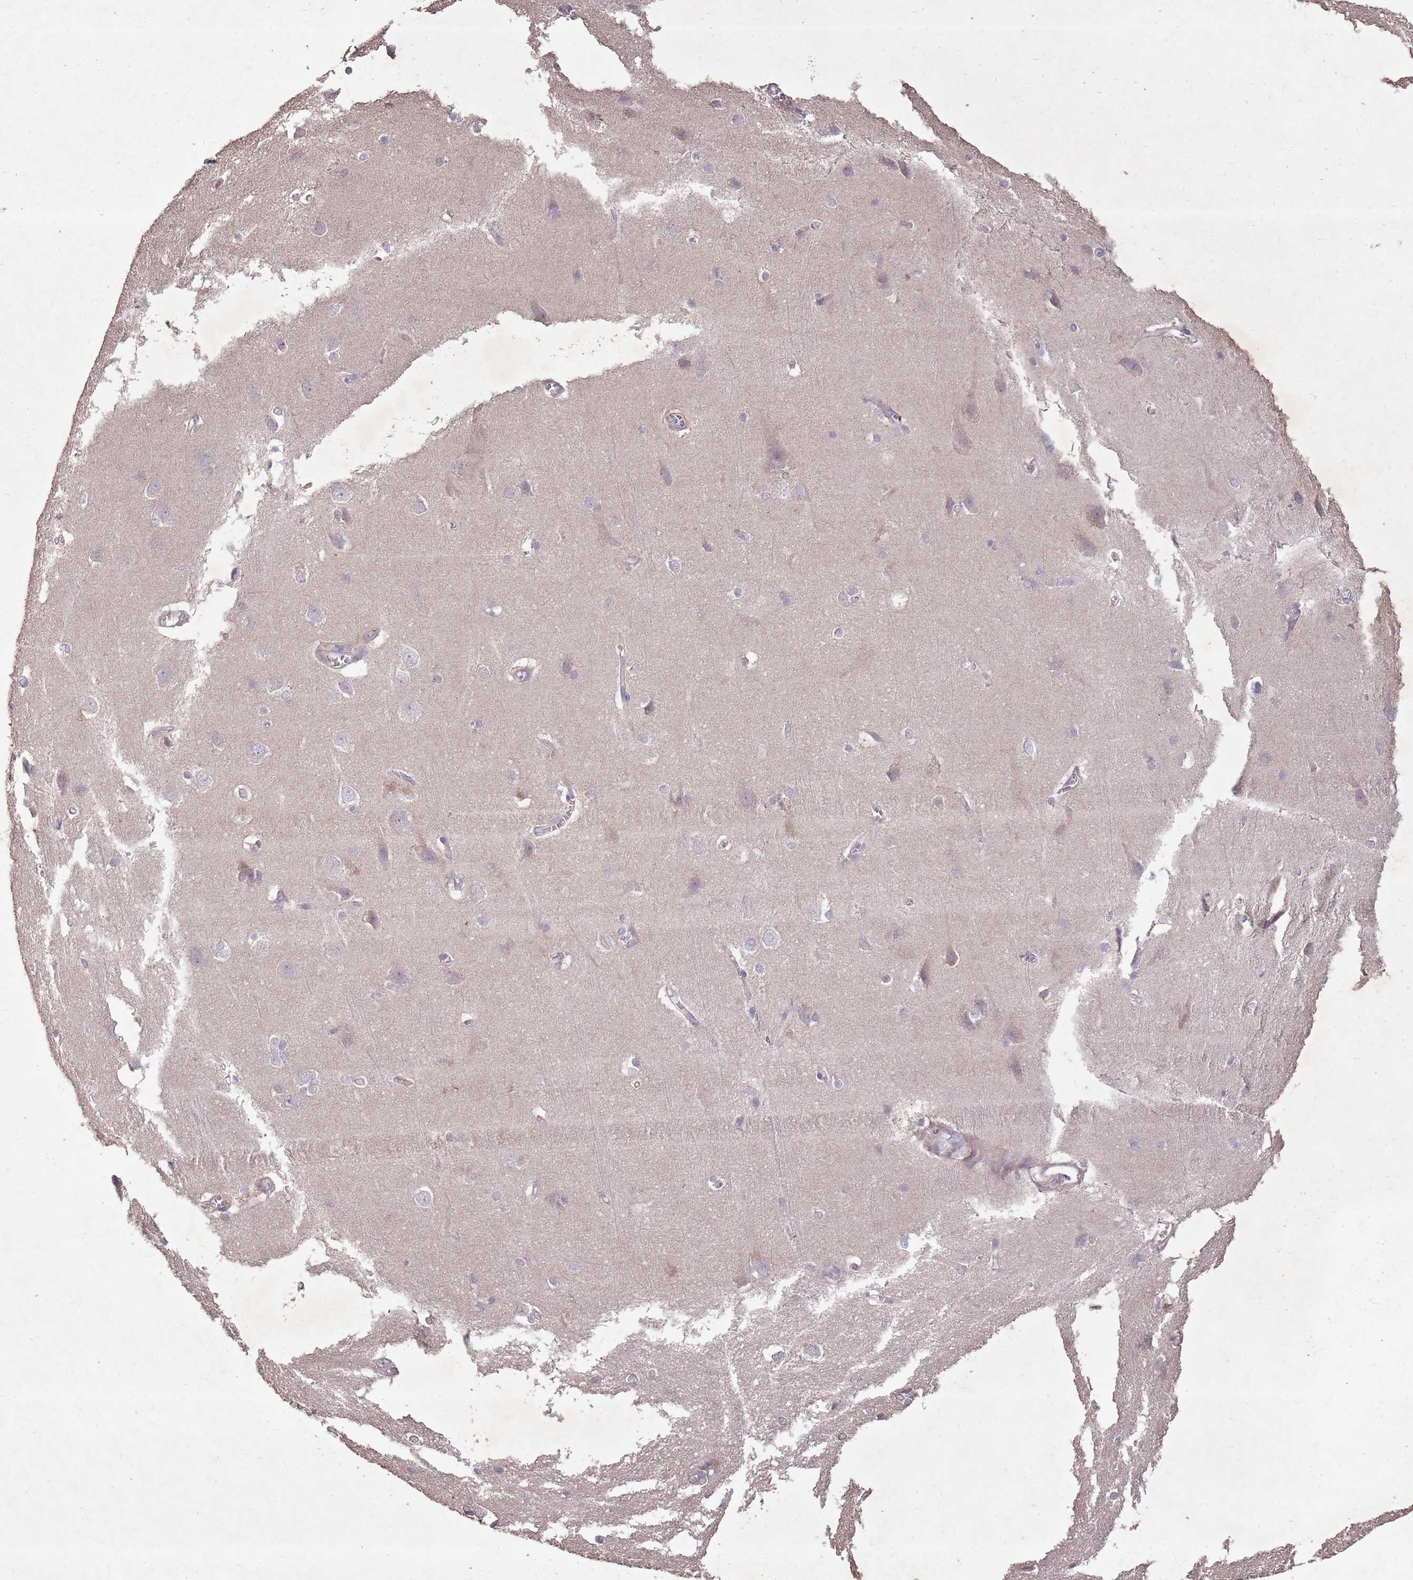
{"staining": {"intensity": "negative", "quantity": "none", "location": "none"}, "tissue": "cerebral cortex", "cell_type": "Endothelial cells", "image_type": "normal", "snomed": [{"axis": "morphology", "description": "Normal tissue, NOS"}, {"axis": "topography", "description": "Cerebral cortex"}], "caption": "A high-resolution histopathology image shows IHC staining of normal cerebral cortex, which exhibits no significant expression in endothelial cells. The staining was performed using DAB to visualize the protein expression in brown, while the nuclei were stained in blue with hematoxylin (Magnification: 20x).", "gene": "OR2V1", "patient": {"sex": "male", "age": 37}}